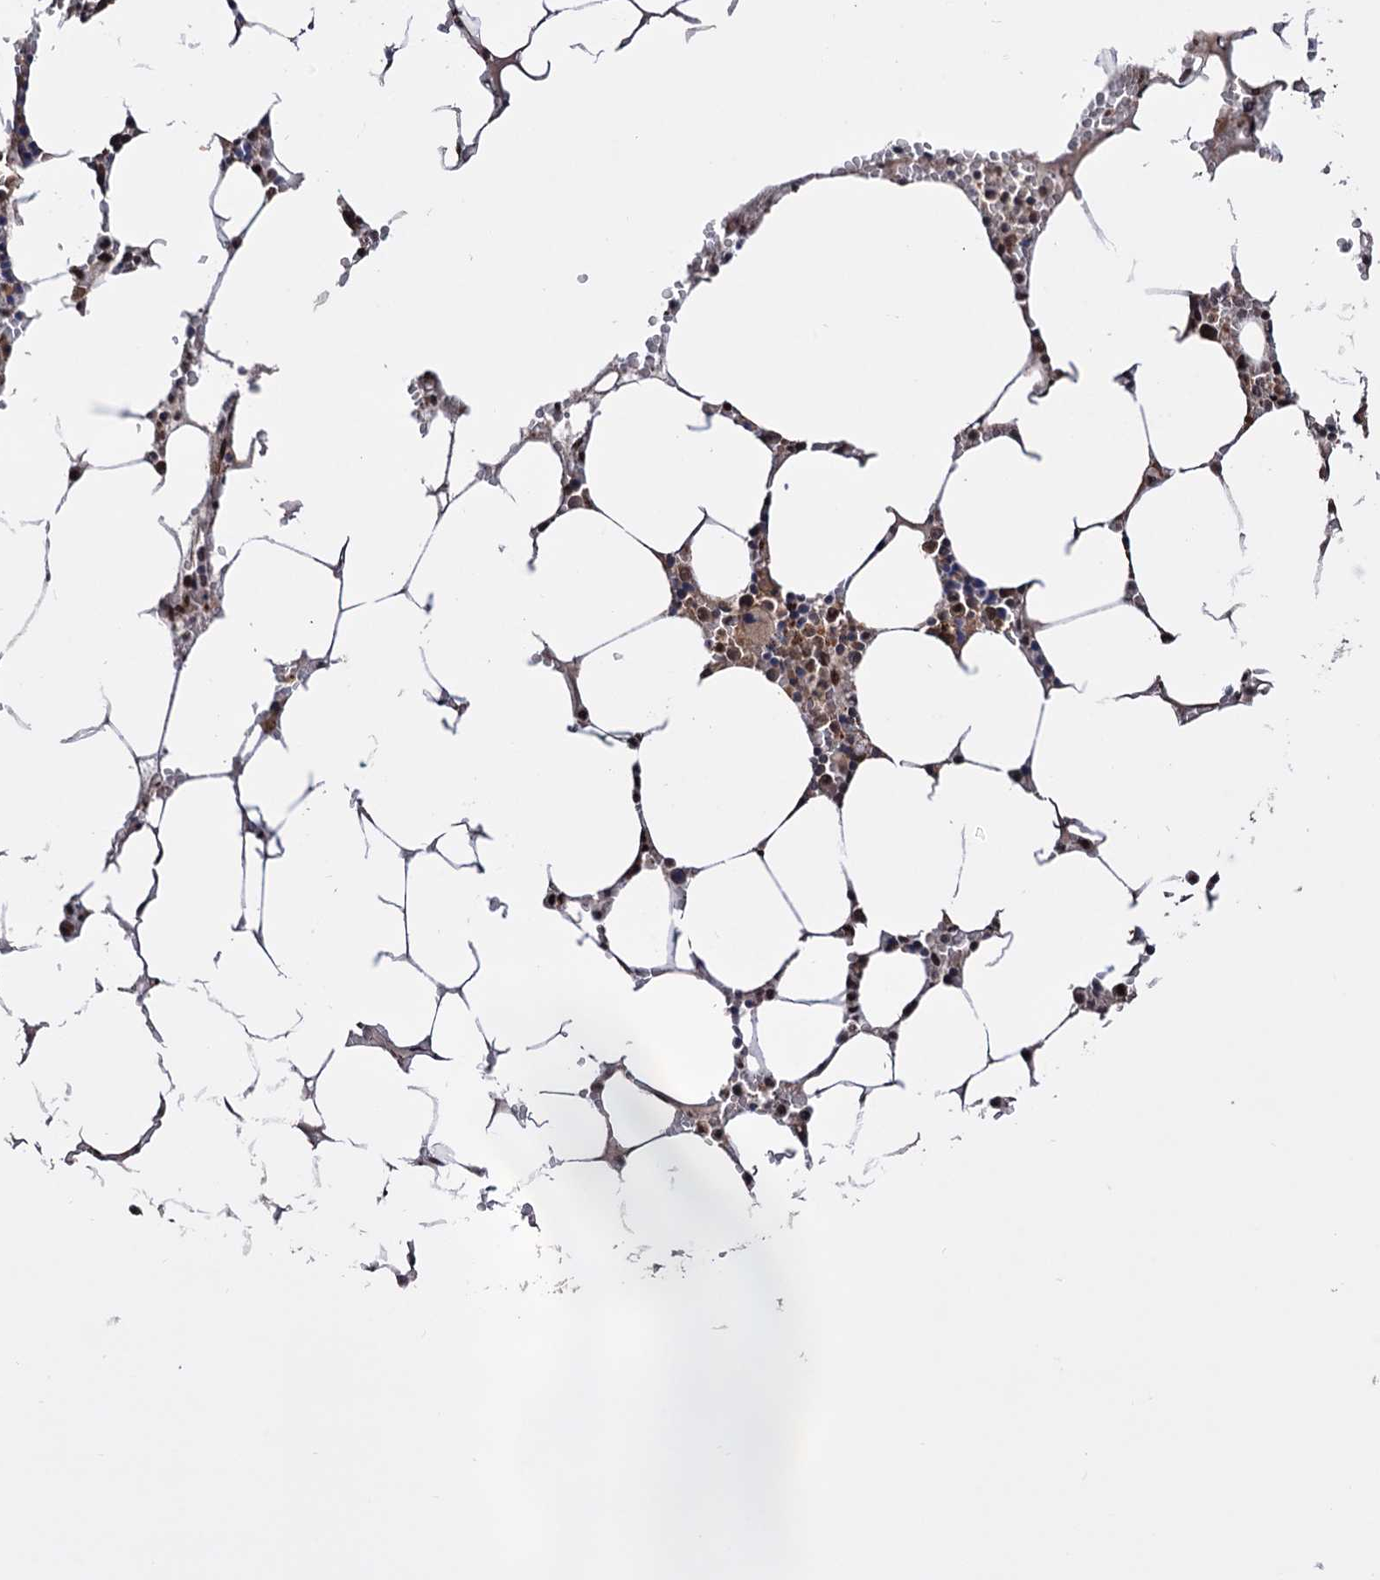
{"staining": {"intensity": "moderate", "quantity": "25%-75%", "location": "cytoplasmic/membranous,nuclear"}, "tissue": "bone marrow", "cell_type": "Hematopoietic cells", "image_type": "normal", "snomed": [{"axis": "morphology", "description": "Normal tissue, NOS"}, {"axis": "topography", "description": "Bone marrow"}], "caption": "Protein analysis of normal bone marrow displays moderate cytoplasmic/membranous,nuclear positivity in approximately 25%-75% of hematopoietic cells.", "gene": "PIGB", "patient": {"sex": "male", "age": 70}}